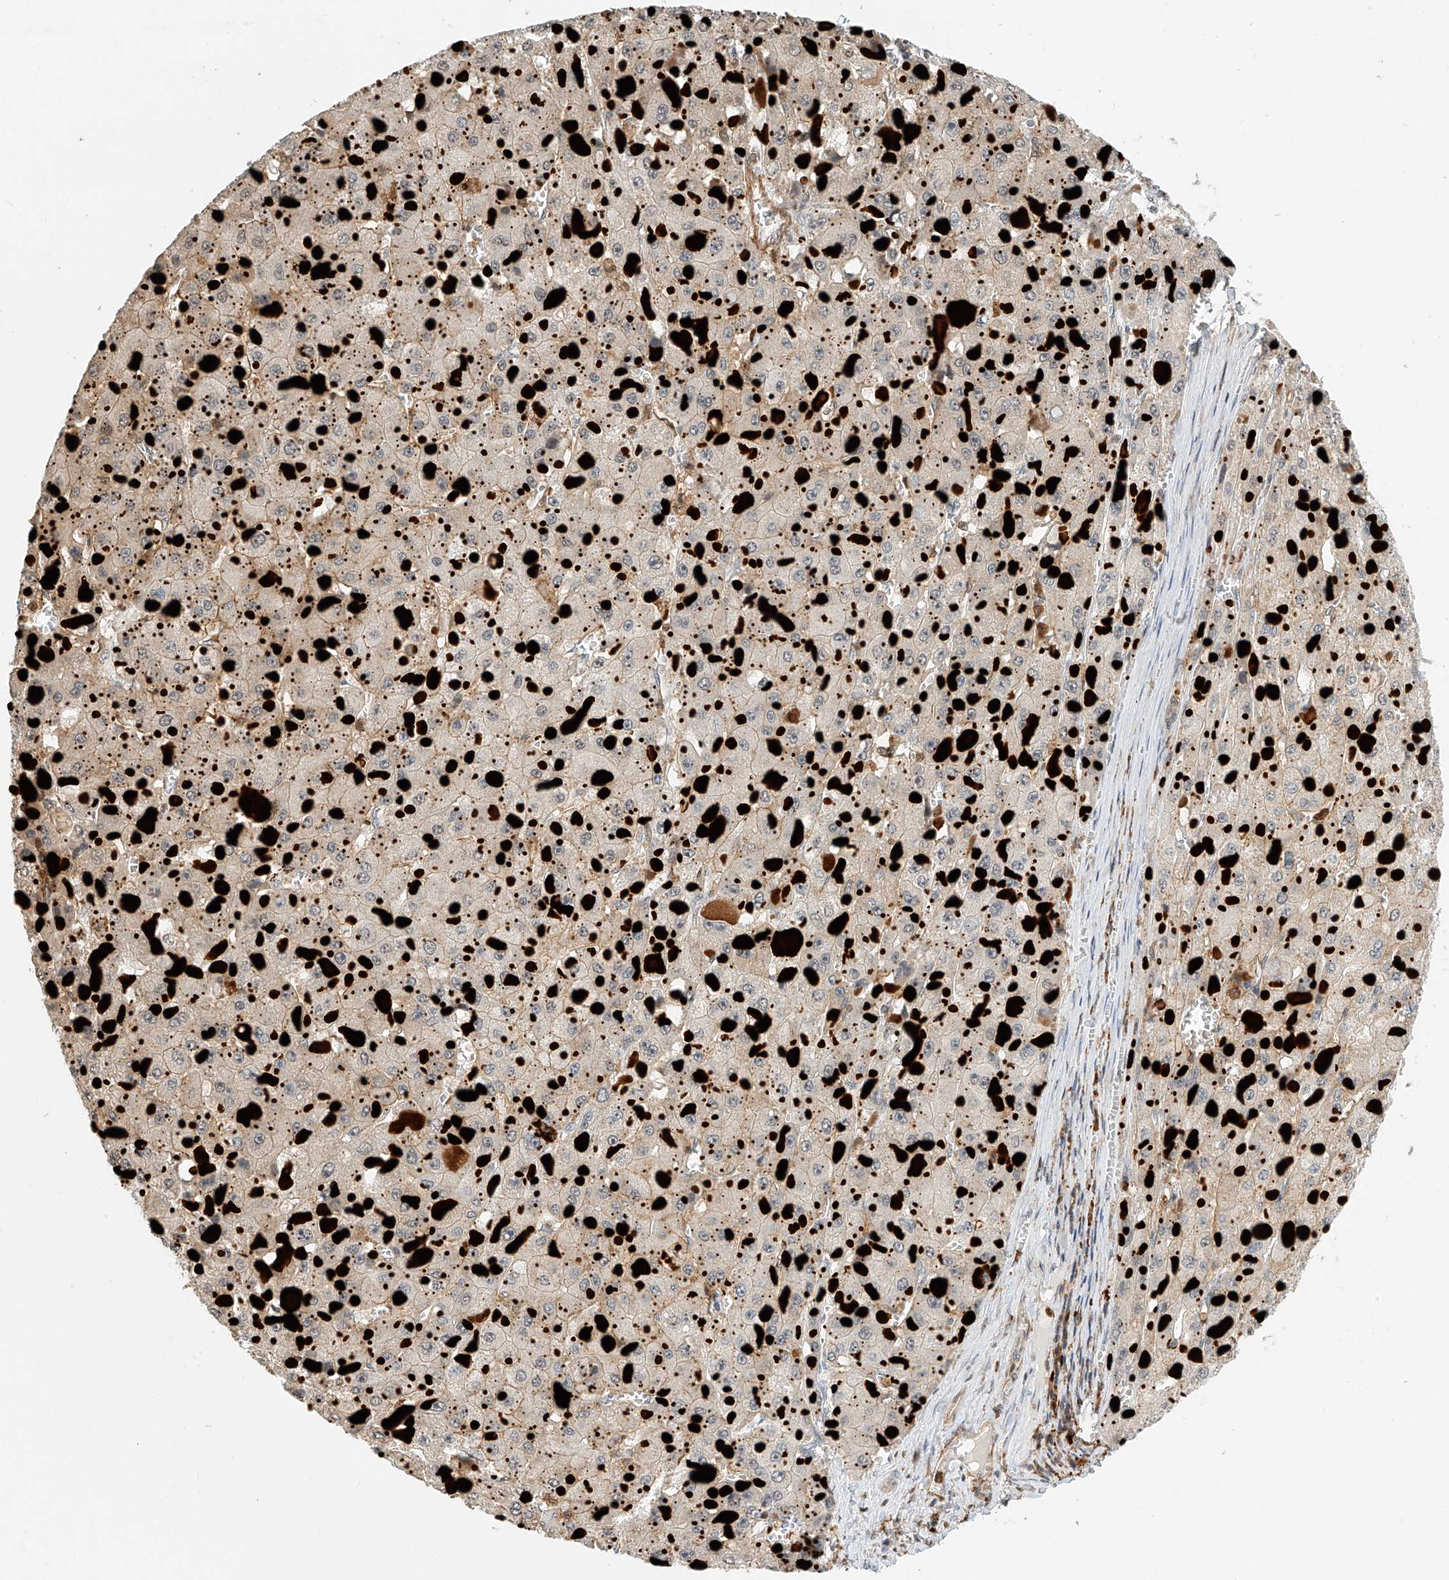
{"staining": {"intensity": "weak", "quantity": "<25%", "location": "cytoplasmic/membranous,nuclear"}, "tissue": "liver cancer", "cell_type": "Tumor cells", "image_type": "cancer", "snomed": [{"axis": "morphology", "description": "Carcinoma, Hepatocellular, NOS"}, {"axis": "topography", "description": "Liver"}], "caption": "IHC photomicrograph of liver cancer stained for a protein (brown), which exhibits no staining in tumor cells. (Immunohistochemistry, brightfield microscopy, high magnification).", "gene": "MICAL1", "patient": {"sex": "female", "age": 73}}